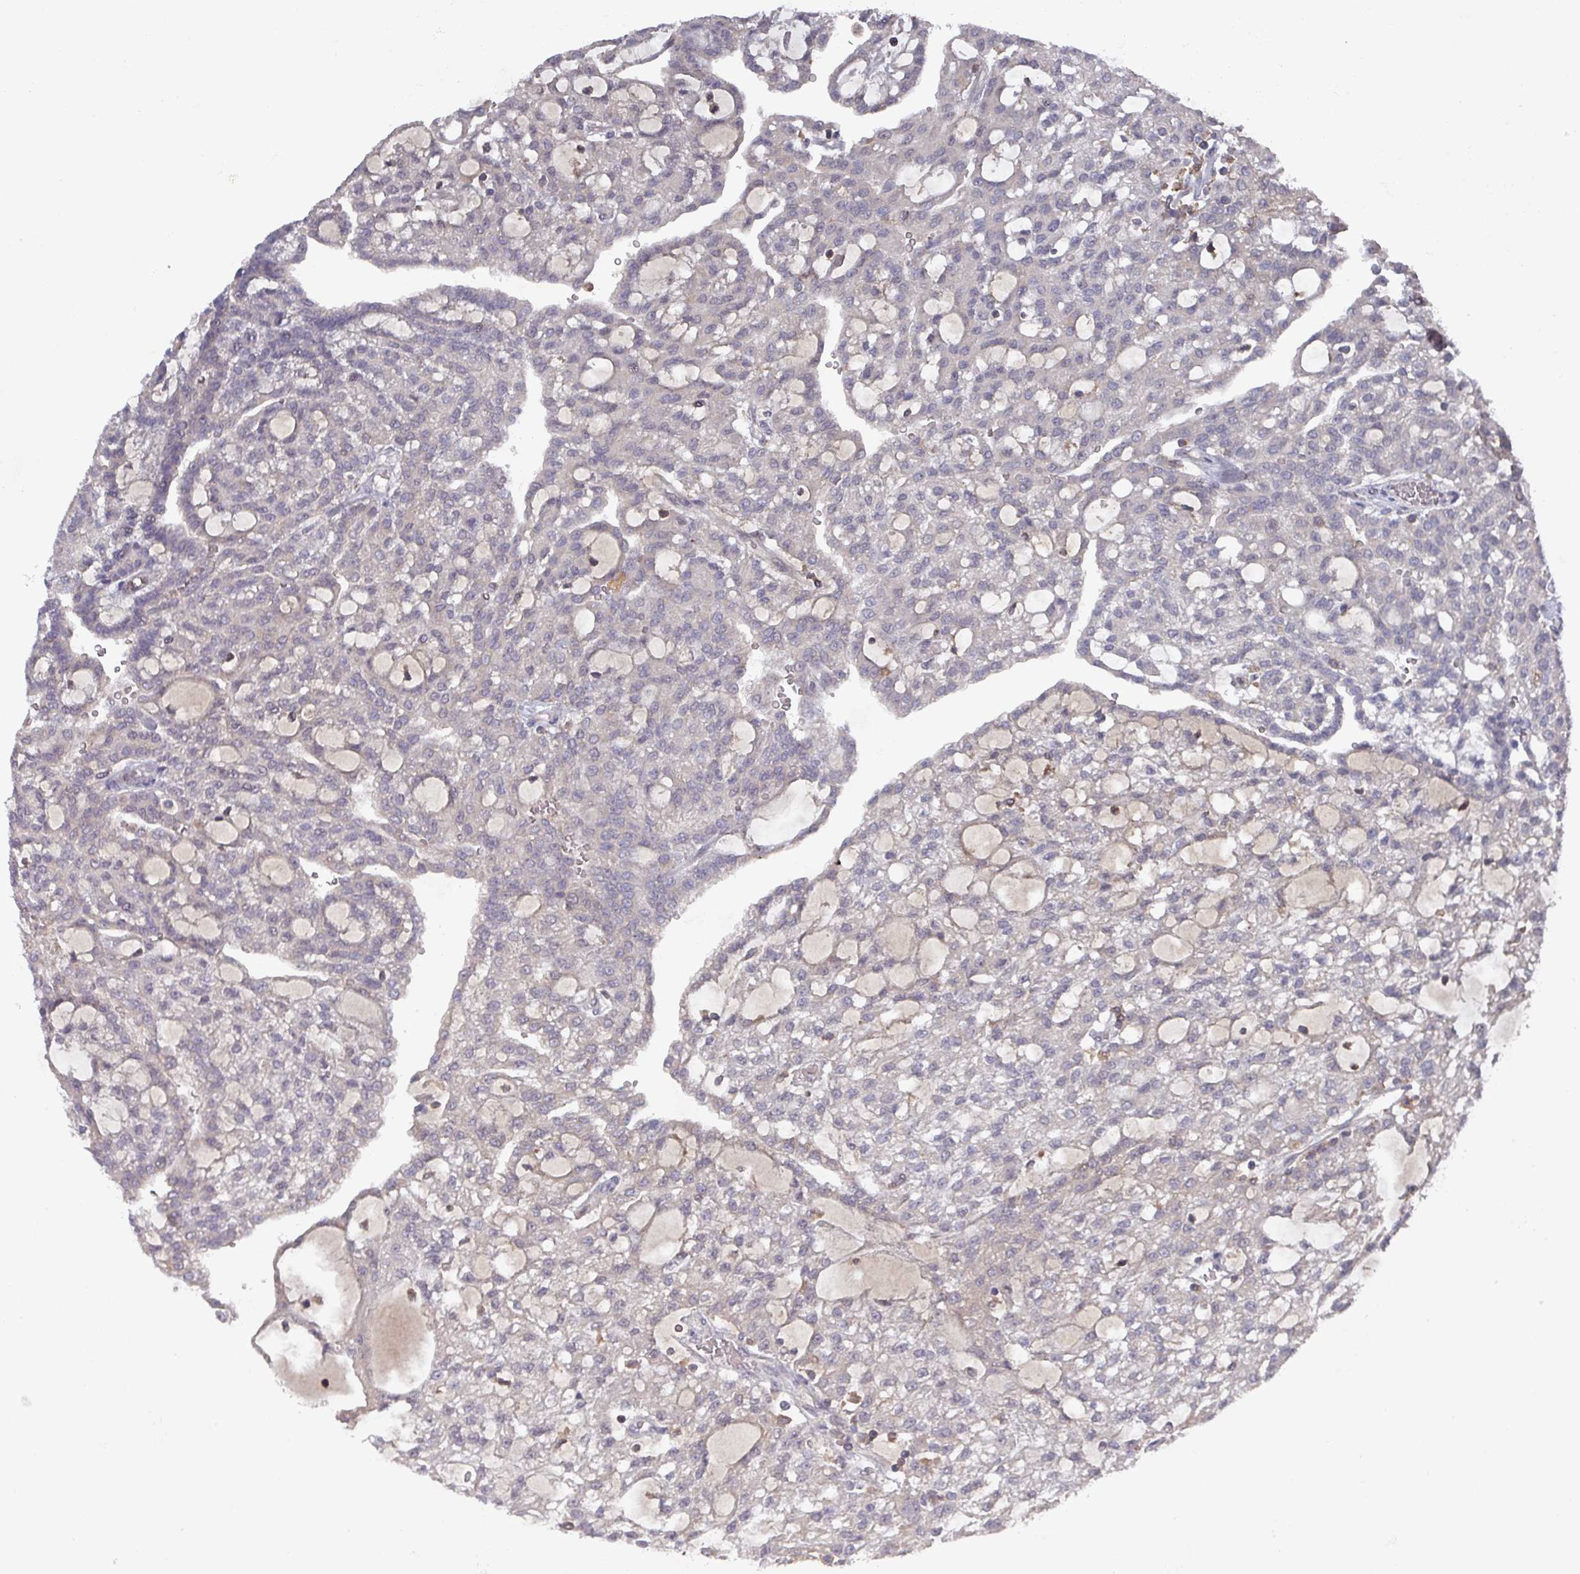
{"staining": {"intensity": "weak", "quantity": "<25%", "location": "nuclear"}, "tissue": "renal cancer", "cell_type": "Tumor cells", "image_type": "cancer", "snomed": [{"axis": "morphology", "description": "Adenocarcinoma, NOS"}, {"axis": "topography", "description": "Kidney"}], "caption": "Protein analysis of renal cancer (adenocarcinoma) demonstrates no significant positivity in tumor cells. The staining was performed using DAB (3,3'-diaminobenzidine) to visualize the protein expression in brown, while the nuclei were stained in blue with hematoxylin (Magnification: 20x).", "gene": "PRRX1", "patient": {"sex": "male", "age": 63}}